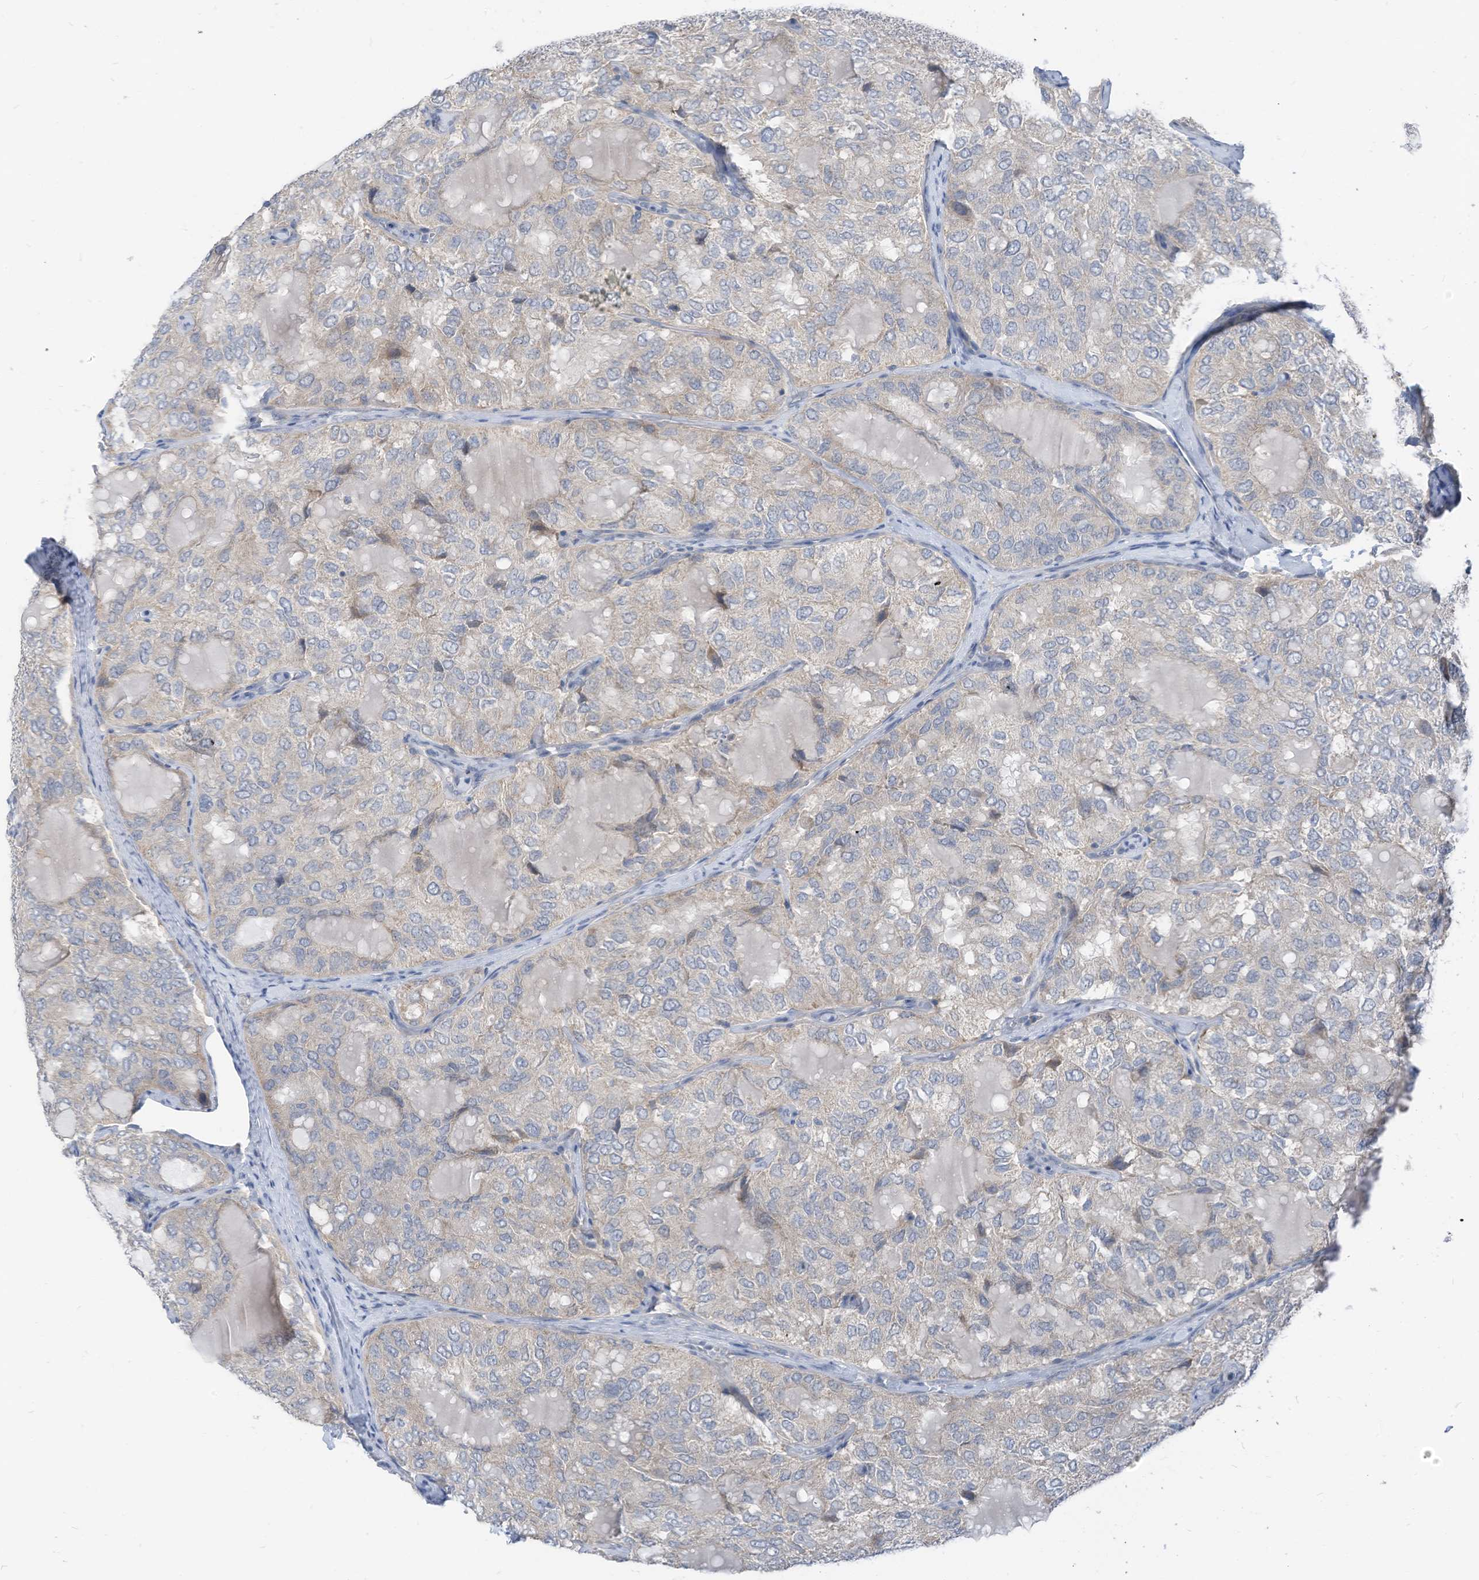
{"staining": {"intensity": "negative", "quantity": "none", "location": "none"}, "tissue": "thyroid cancer", "cell_type": "Tumor cells", "image_type": "cancer", "snomed": [{"axis": "morphology", "description": "Follicular adenoma carcinoma, NOS"}, {"axis": "topography", "description": "Thyroid gland"}], "caption": "Thyroid cancer (follicular adenoma carcinoma) was stained to show a protein in brown. There is no significant staining in tumor cells. The staining is performed using DAB brown chromogen with nuclei counter-stained in using hematoxylin.", "gene": "LDAH", "patient": {"sex": "male", "age": 75}}